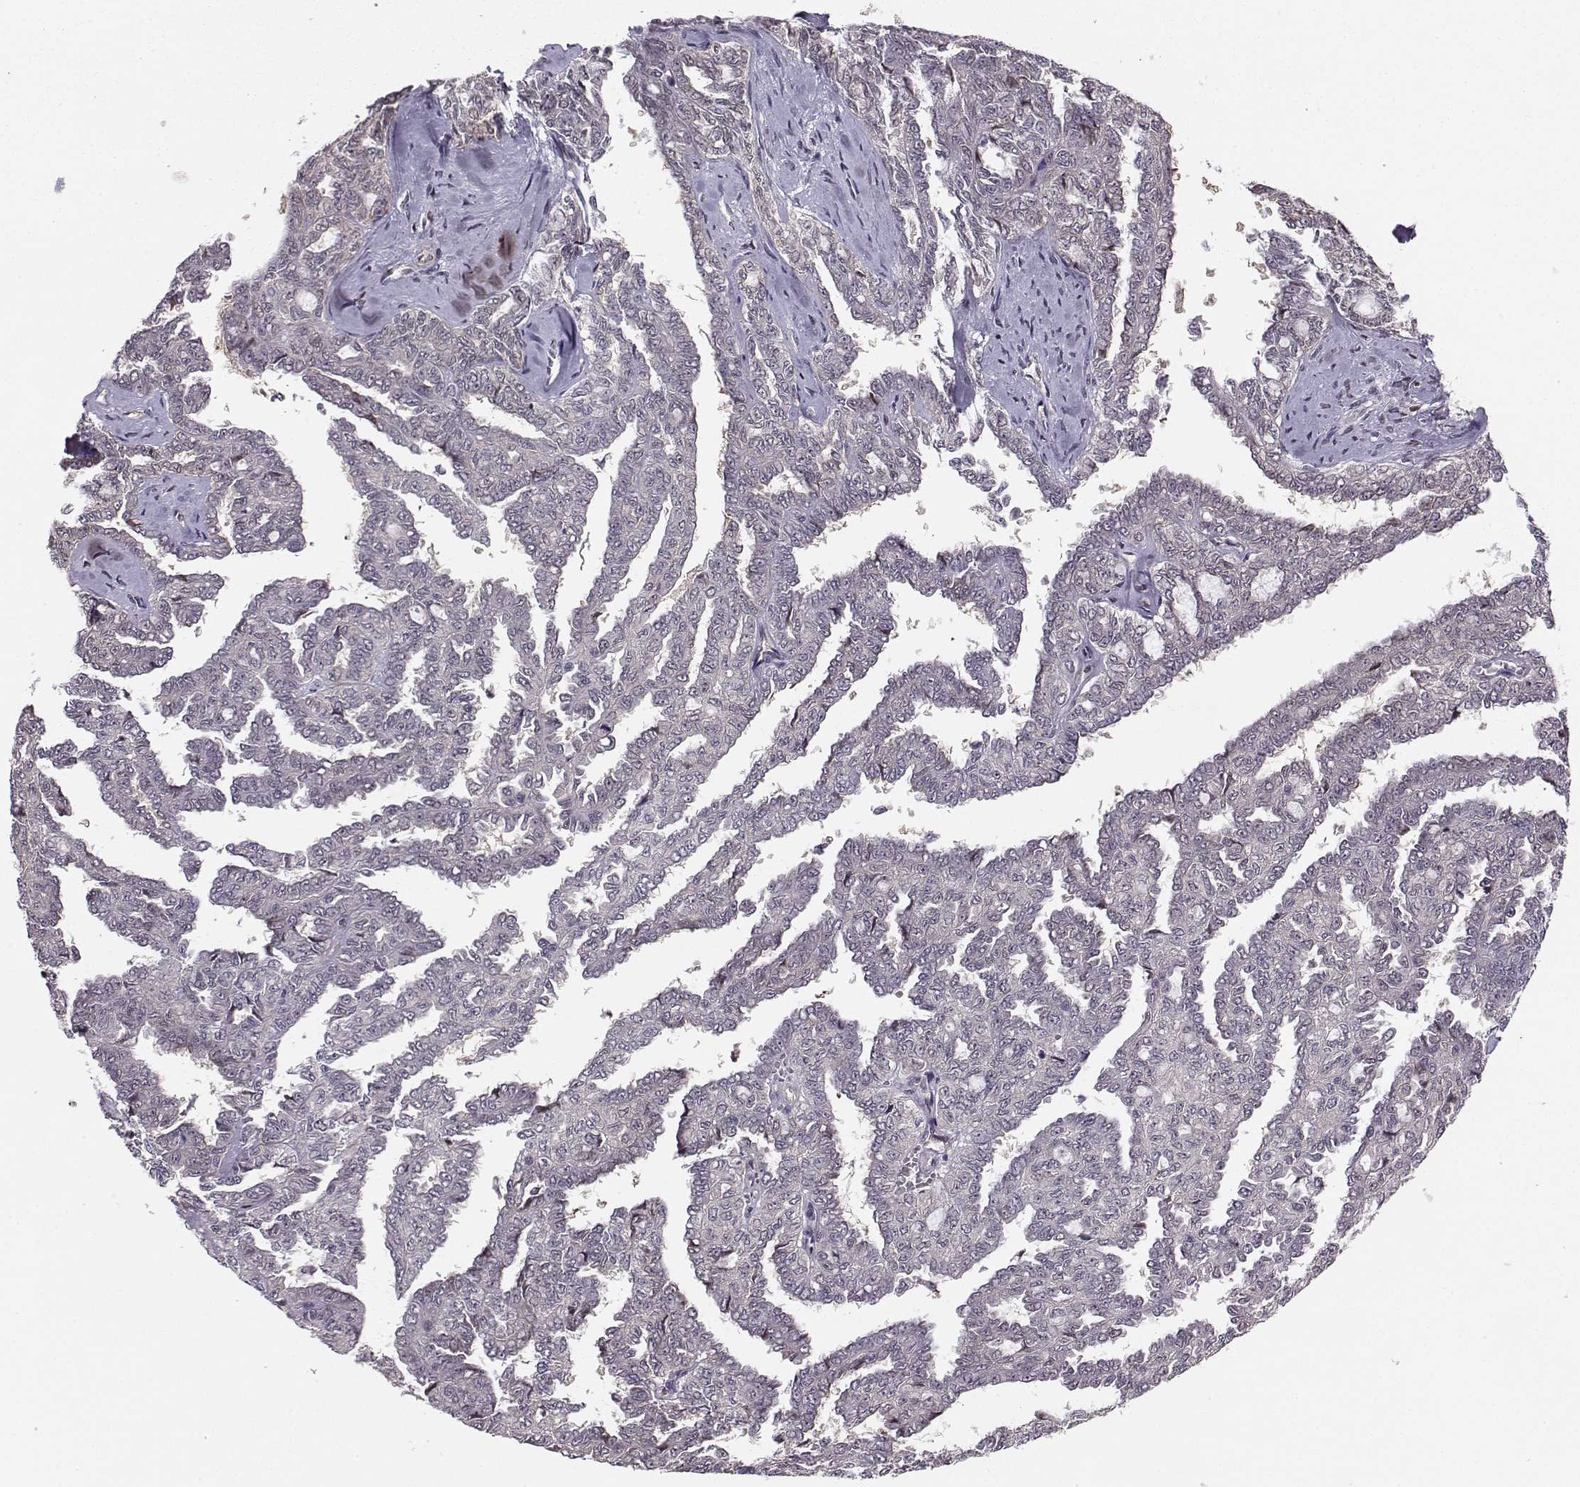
{"staining": {"intensity": "negative", "quantity": "none", "location": "none"}, "tissue": "ovarian cancer", "cell_type": "Tumor cells", "image_type": "cancer", "snomed": [{"axis": "morphology", "description": "Cystadenocarcinoma, serous, NOS"}, {"axis": "topography", "description": "Ovary"}], "caption": "Tumor cells are negative for protein expression in human ovarian cancer.", "gene": "PKP2", "patient": {"sex": "female", "age": 71}}